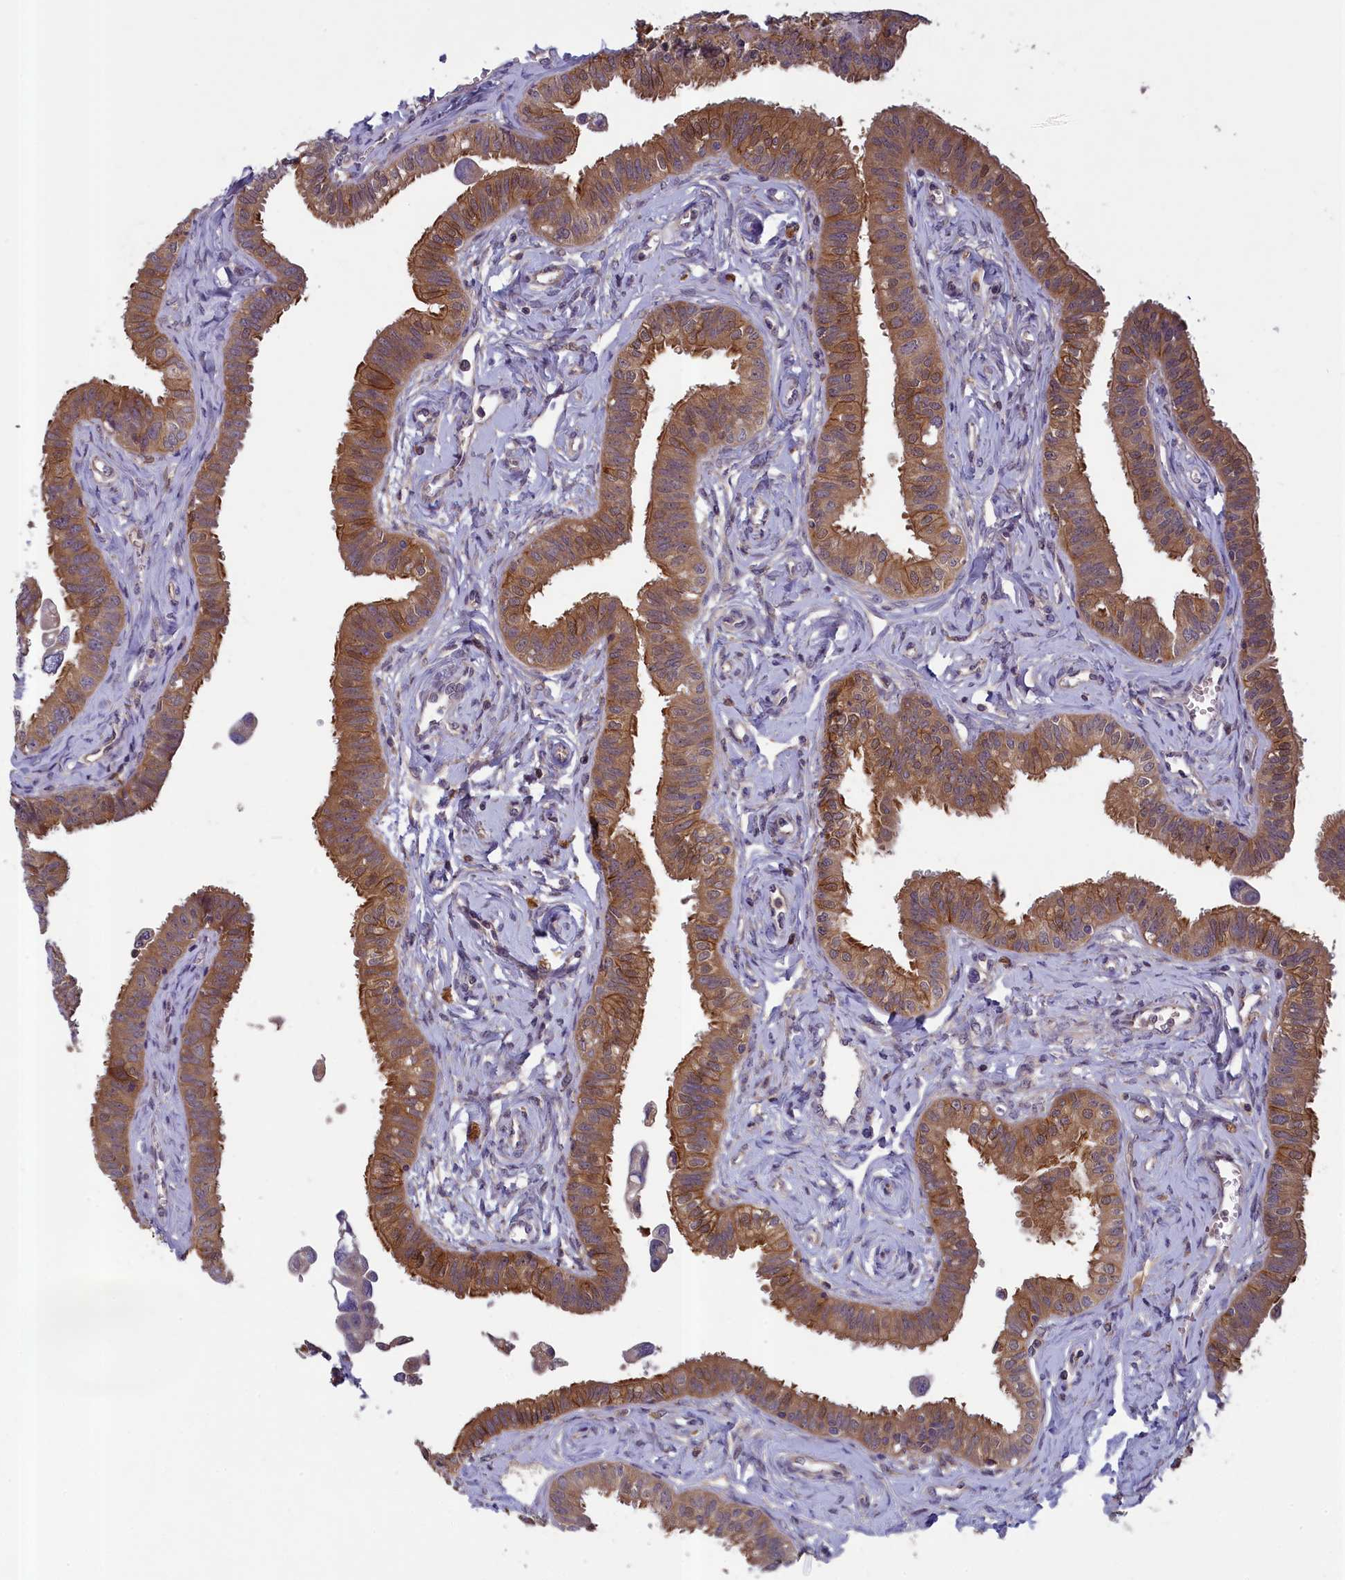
{"staining": {"intensity": "strong", "quantity": ">75%", "location": "cytoplasmic/membranous"}, "tissue": "fallopian tube", "cell_type": "Glandular cells", "image_type": "normal", "snomed": [{"axis": "morphology", "description": "Normal tissue, NOS"}, {"axis": "morphology", "description": "Carcinoma, NOS"}, {"axis": "topography", "description": "Fallopian tube"}, {"axis": "topography", "description": "Ovary"}], "caption": "A micrograph showing strong cytoplasmic/membranous expression in approximately >75% of glandular cells in benign fallopian tube, as visualized by brown immunohistochemical staining.", "gene": "NUBP1", "patient": {"sex": "female", "age": 59}}